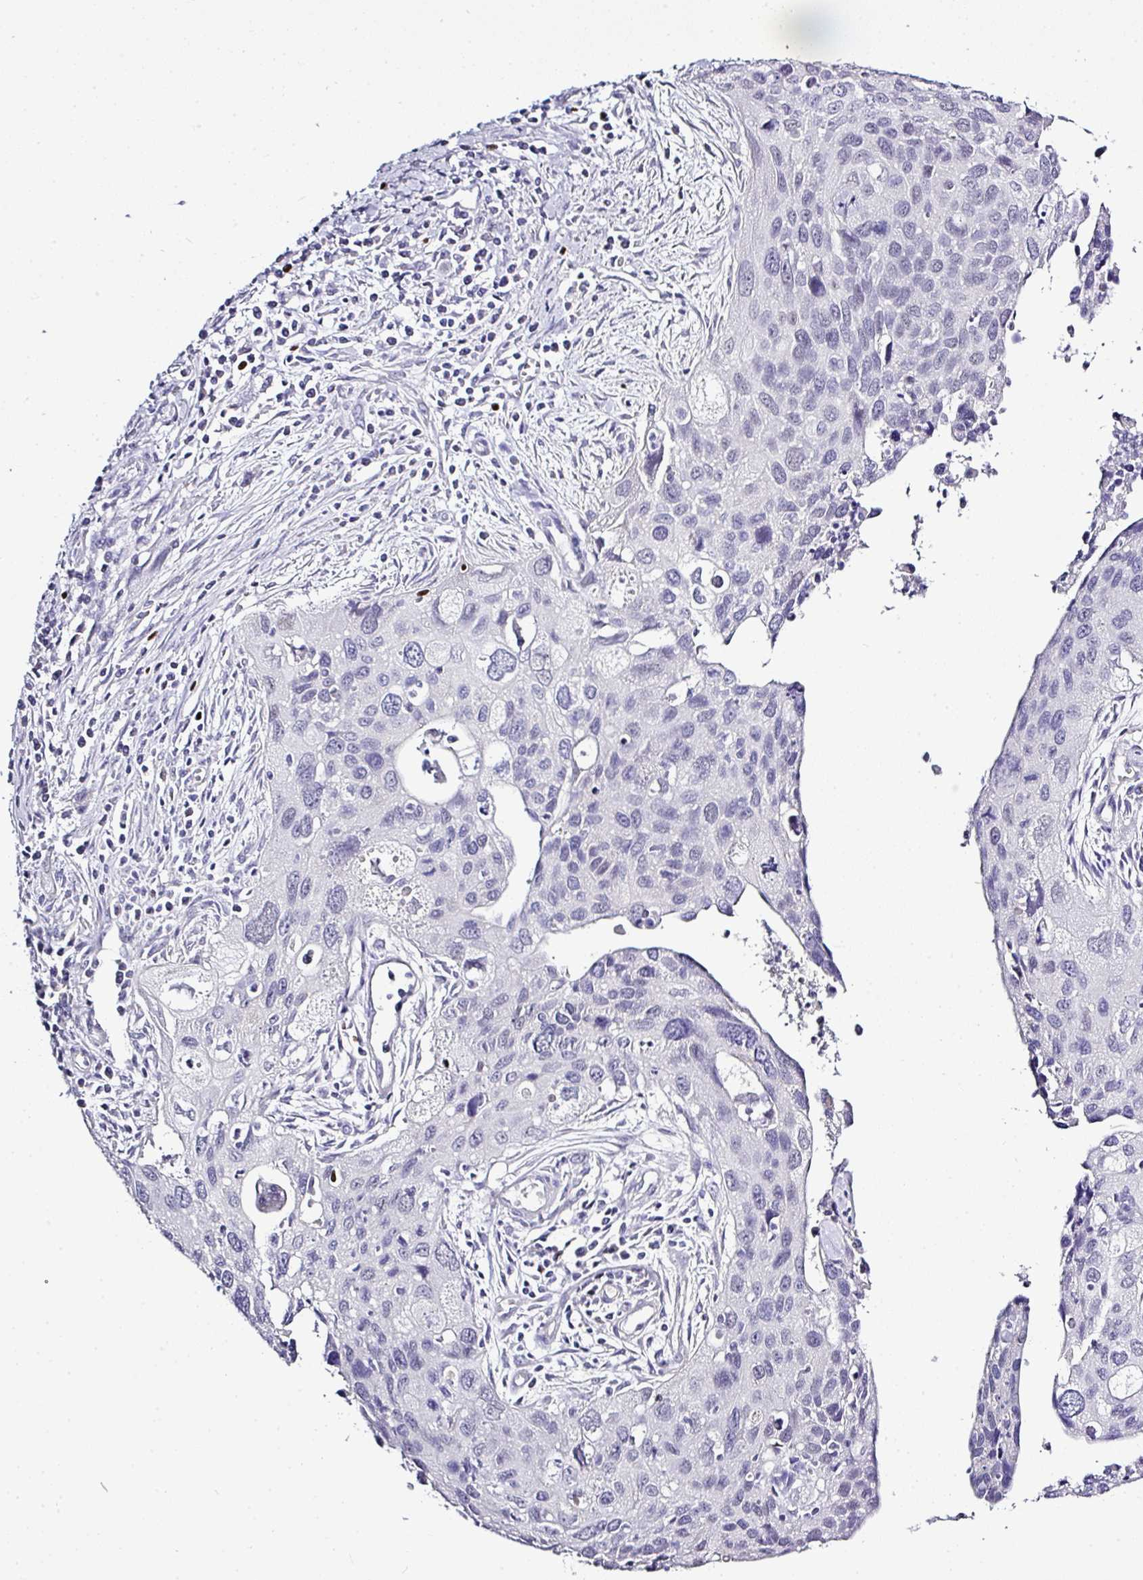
{"staining": {"intensity": "negative", "quantity": "none", "location": "none"}, "tissue": "cervical cancer", "cell_type": "Tumor cells", "image_type": "cancer", "snomed": [{"axis": "morphology", "description": "Squamous cell carcinoma, NOS"}, {"axis": "topography", "description": "Cervix"}], "caption": "Immunohistochemistry (IHC) image of neoplastic tissue: human squamous cell carcinoma (cervical) stained with DAB (3,3'-diaminobenzidine) exhibits no significant protein staining in tumor cells.", "gene": "BCL11A", "patient": {"sex": "female", "age": 55}}